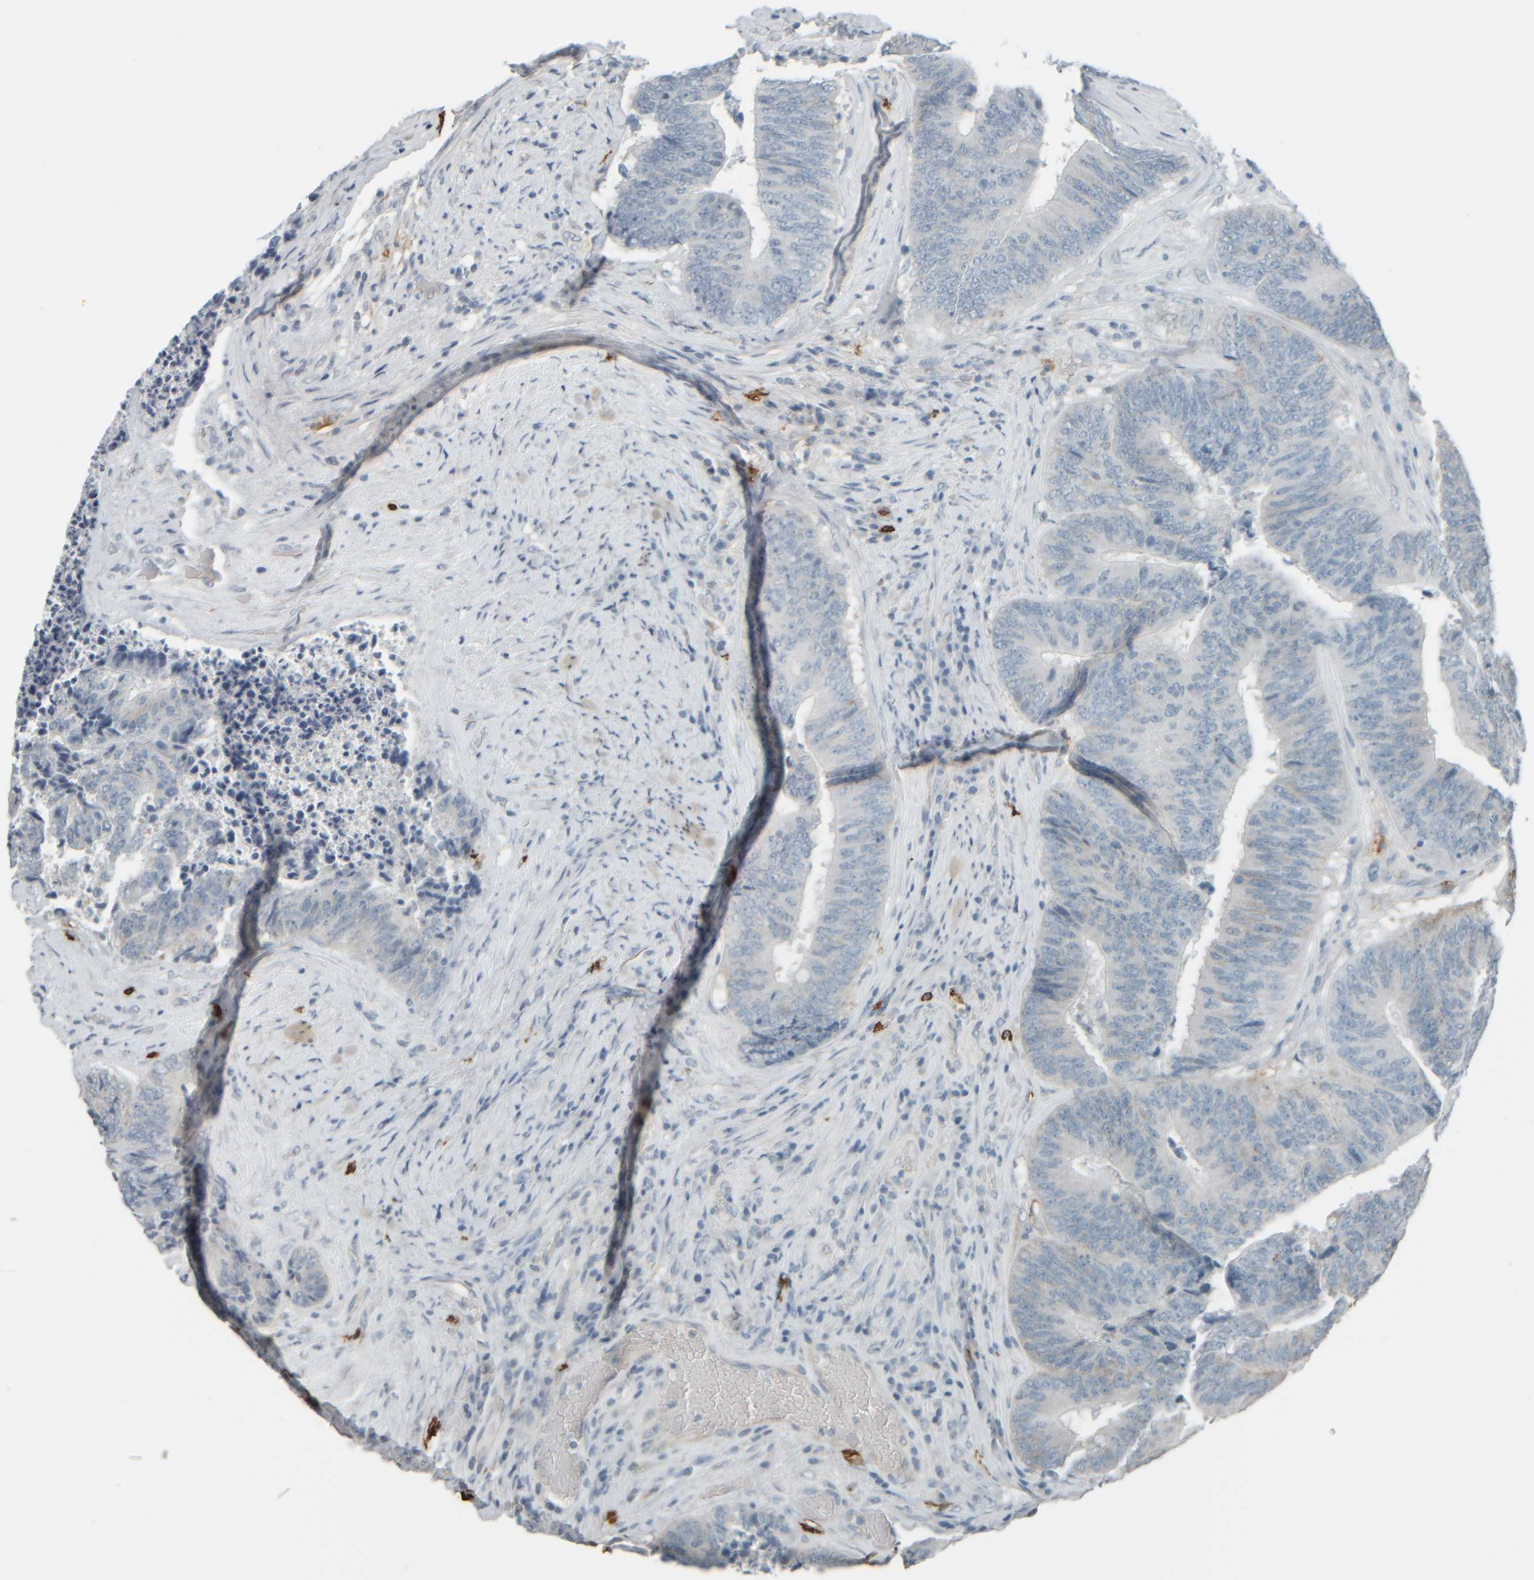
{"staining": {"intensity": "negative", "quantity": "none", "location": "none"}, "tissue": "colorectal cancer", "cell_type": "Tumor cells", "image_type": "cancer", "snomed": [{"axis": "morphology", "description": "Adenocarcinoma, NOS"}, {"axis": "topography", "description": "Rectum"}], "caption": "Immunohistochemical staining of human colorectal cancer reveals no significant positivity in tumor cells. (DAB (3,3'-diaminobenzidine) immunohistochemistry visualized using brightfield microscopy, high magnification).", "gene": "TPSAB1", "patient": {"sex": "male", "age": 72}}